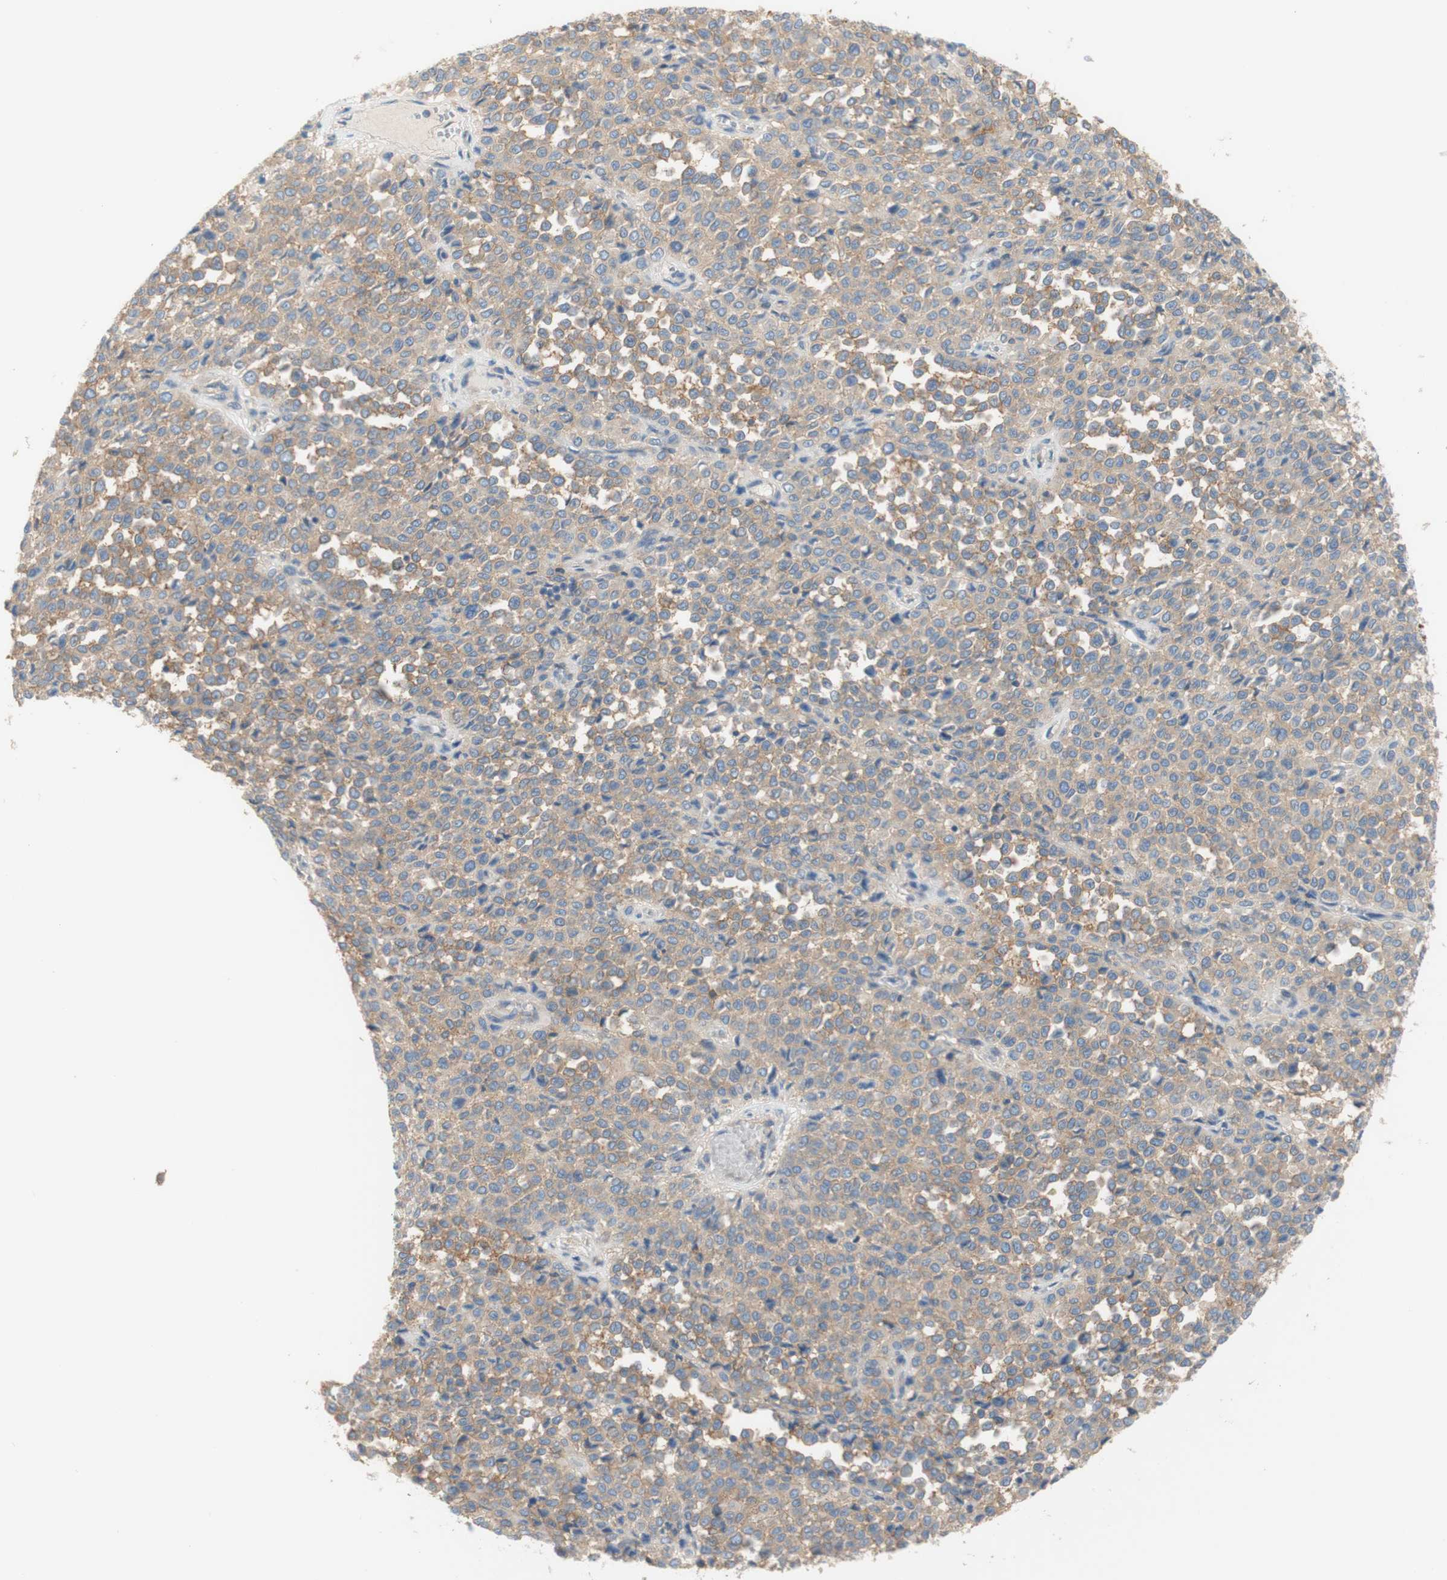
{"staining": {"intensity": "moderate", "quantity": ">75%", "location": "cytoplasmic/membranous"}, "tissue": "melanoma", "cell_type": "Tumor cells", "image_type": "cancer", "snomed": [{"axis": "morphology", "description": "Malignant melanoma, Metastatic site"}, {"axis": "topography", "description": "Pancreas"}], "caption": "Immunohistochemical staining of human melanoma reveals moderate cytoplasmic/membranous protein expression in approximately >75% of tumor cells.", "gene": "ATP2B1", "patient": {"sex": "female", "age": 30}}